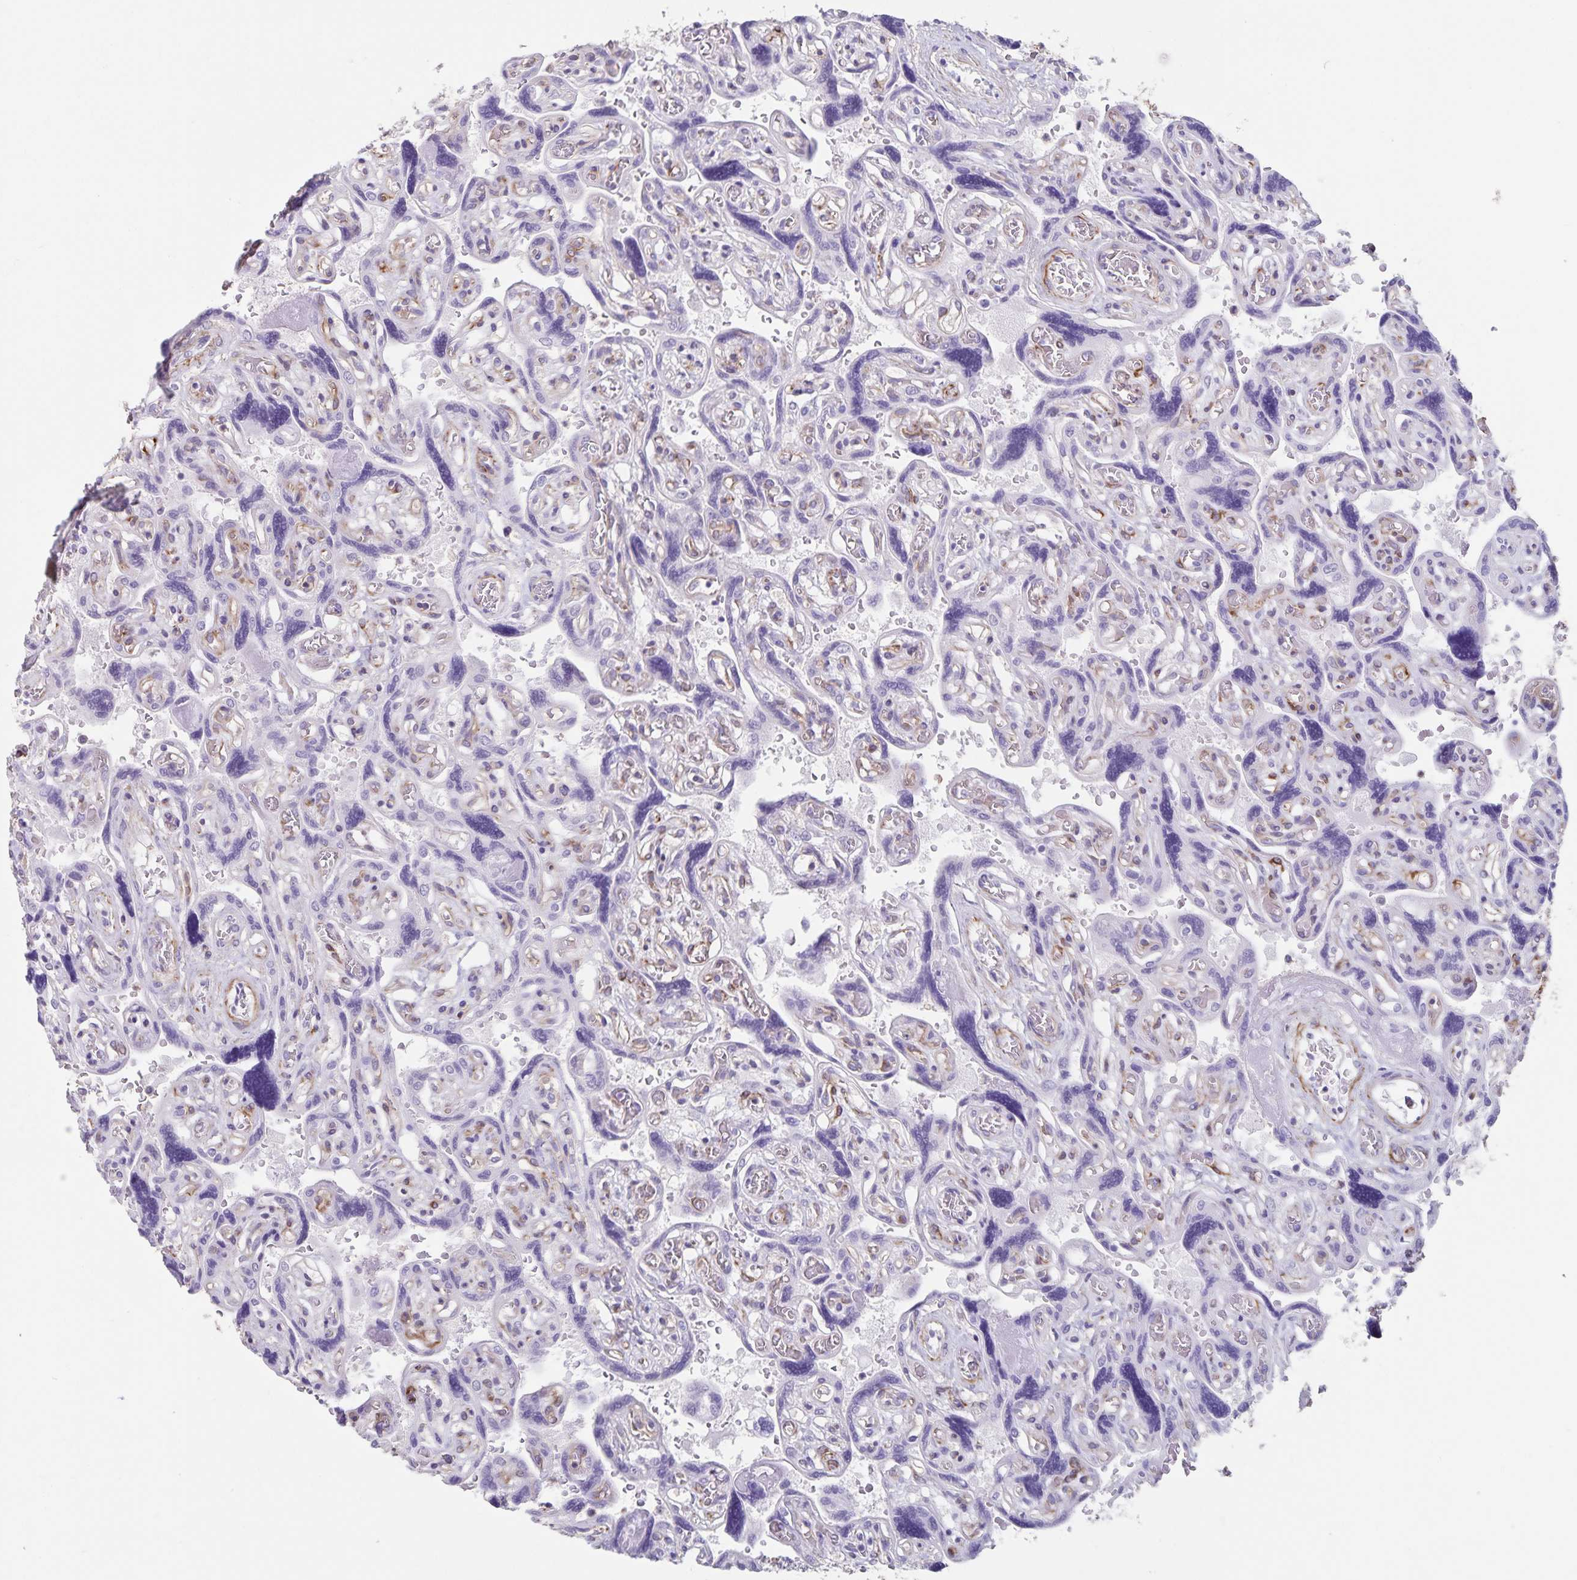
{"staining": {"intensity": "negative", "quantity": "none", "location": "none"}, "tissue": "placenta", "cell_type": "Decidual cells", "image_type": "normal", "snomed": [{"axis": "morphology", "description": "Normal tissue, NOS"}, {"axis": "topography", "description": "Placenta"}], "caption": "The immunohistochemistry histopathology image has no significant positivity in decidual cells of placenta. Brightfield microscopy of immunohistochemistry (IHC) stained with DAB (3,3'-diaminobenzidine) (brown) and hematoxylin (blue), captured at high magnification.", "gene": "SYNM", "patient": {"sex": "female", "age": 32}}